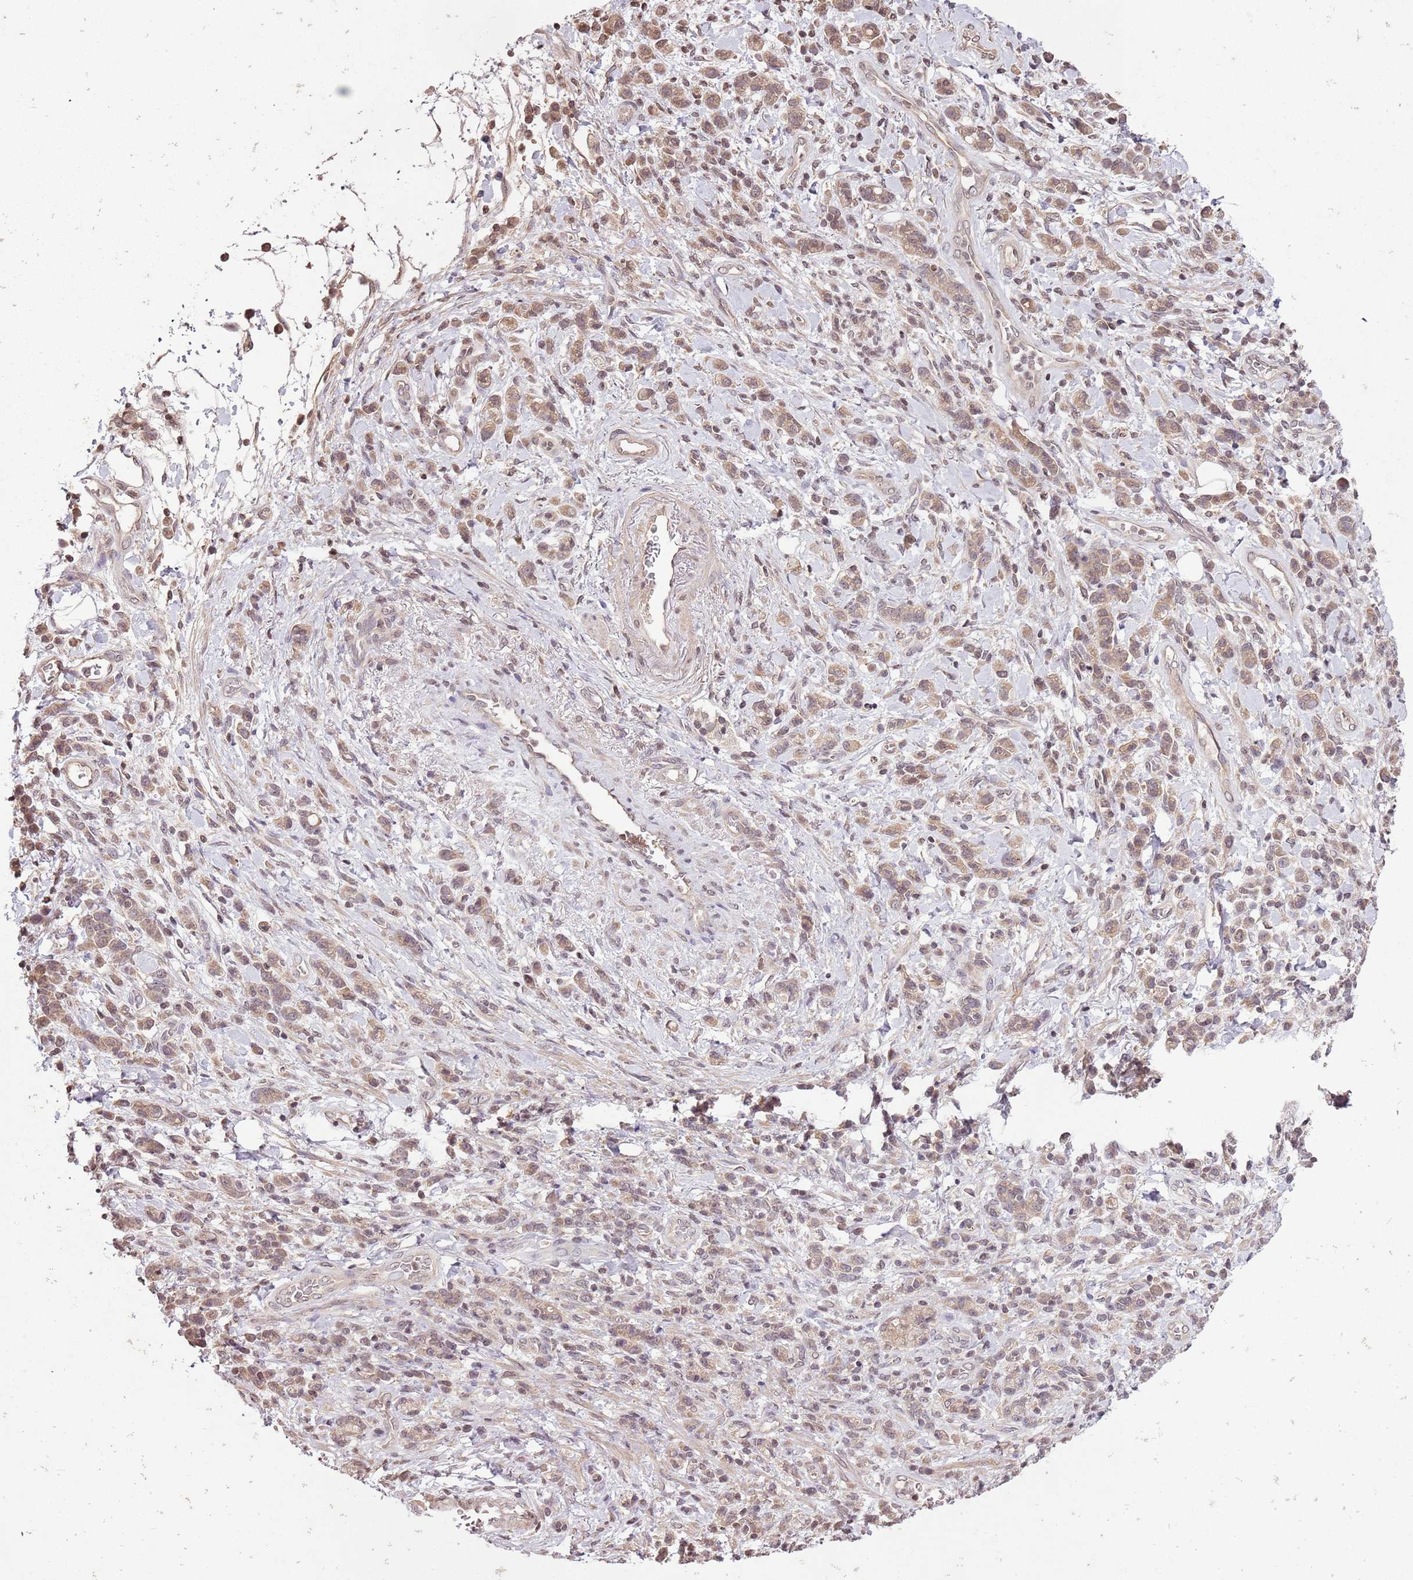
{"staining": {"intensity": "weak", "quantity": ">75%", "location": "cytoplasmic/membranous"}, "tissue": "stomach cancer", "cell_type": "Tumor cells", "image_type": "cancer", "snomed": [{"axis": "morphology", "description": "Adenocarcinoma, NOS"}, {"axis": "topography", "description": "Stomach"}], "caption": "A brown stain highlights weak cytoplasmic/membranous staining of a protein in human stomach cancer (adenocarcinoma) tumor cells. (IHC, brightfield microscopy, high magnification).", "gene": "CAPN9", "patient": {"sex": "male", "age": 77}}